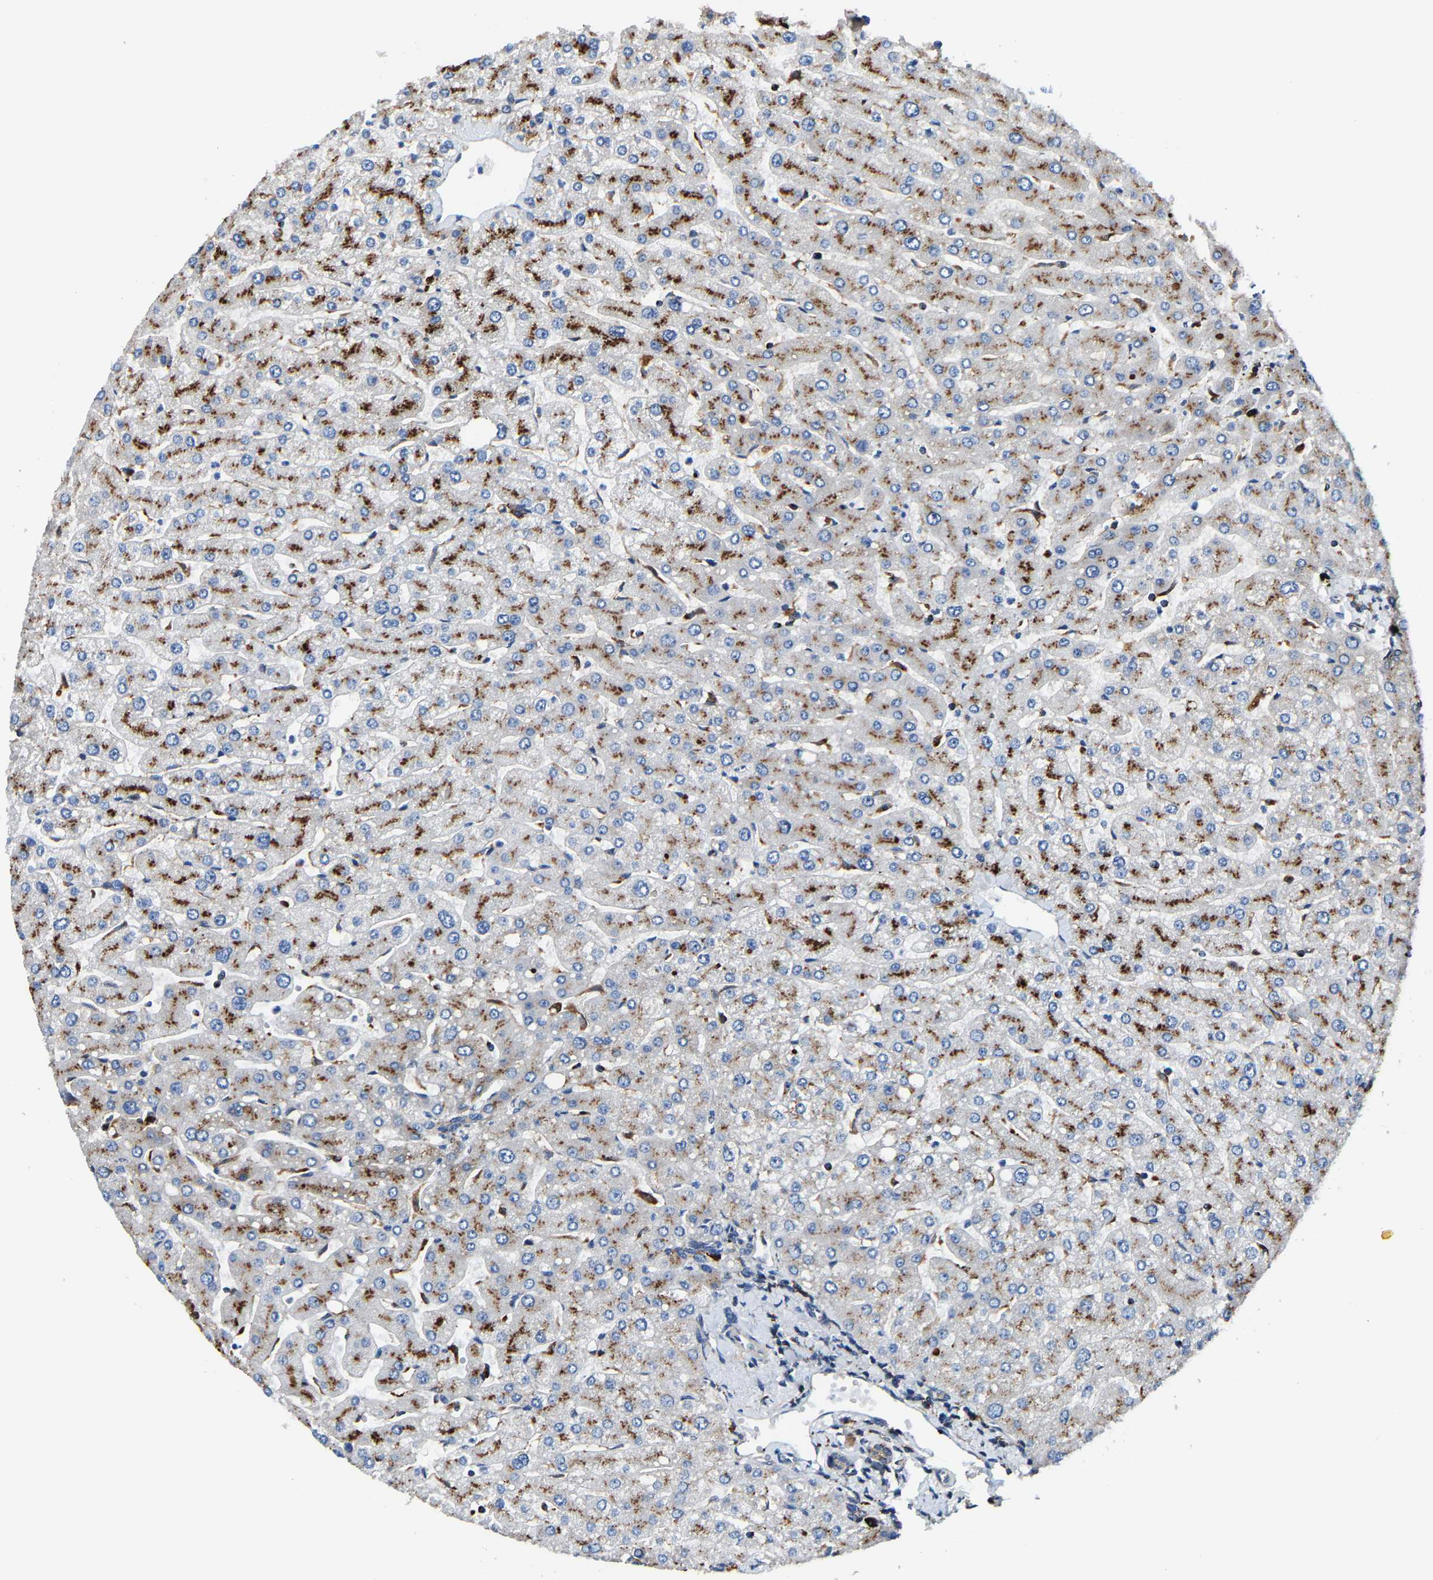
{"staining": {"intensity": "moderate", "quantity": ">75%", "location": "cytoplasmic/membranous"}, "tissue": "liver", "cell_type": "Cholangiocytes", "image_type": "normal", "snomed": [{"axis": "morphology", "description": "Normal tissue, NOS"}, {"axis": "topography", "description": "Liver"}], "caption": "Moderate cytoplasmic/membranous protein expression is identified in about >75% of cholangiocytes in liver.", "gene": "DPP7", "patient": {"sex": "male", "age": 55}}